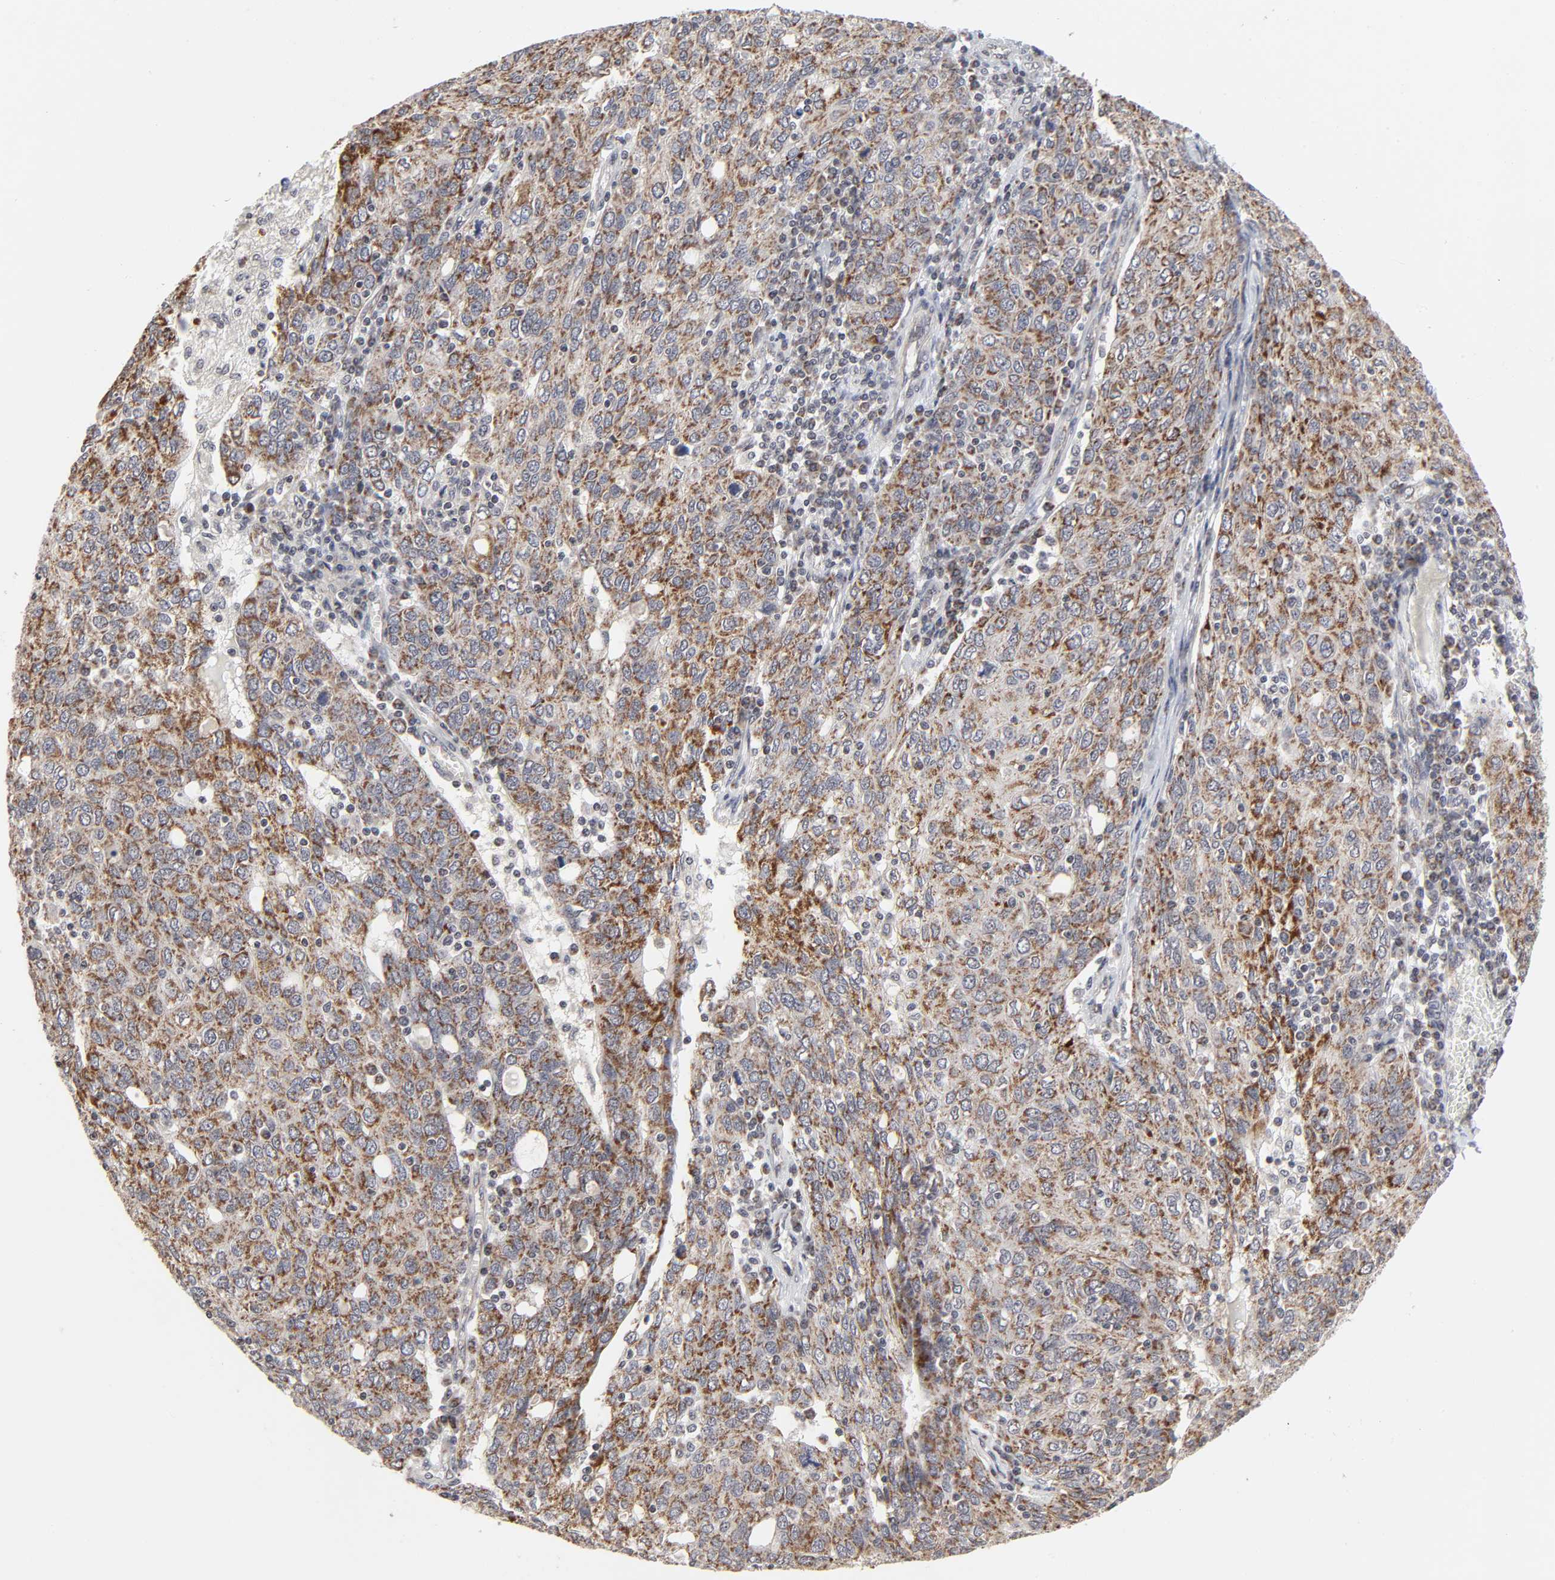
{"staining": {"intensity": "moderate", "quantity": ">75%", "location": "cytoplasmic/membranous"}, "tissue": "ovarian cancer", "cell_type": "Tumor cells", "image_type": "cancer", "snomed": [{"axis": "morphology", "description": "Carcinoma, endometroid"}, {"axis": "topography", "description": "Ovary"}], "caption": "Immunohistochemical staining of ovarian endometroid carcinoma exhibits medium levels of moderate cytoplasmic/membranous positivity in about >75% of tumor cells.", "gene": "AUH", "patient": {"sex": "female", "age": 50}}